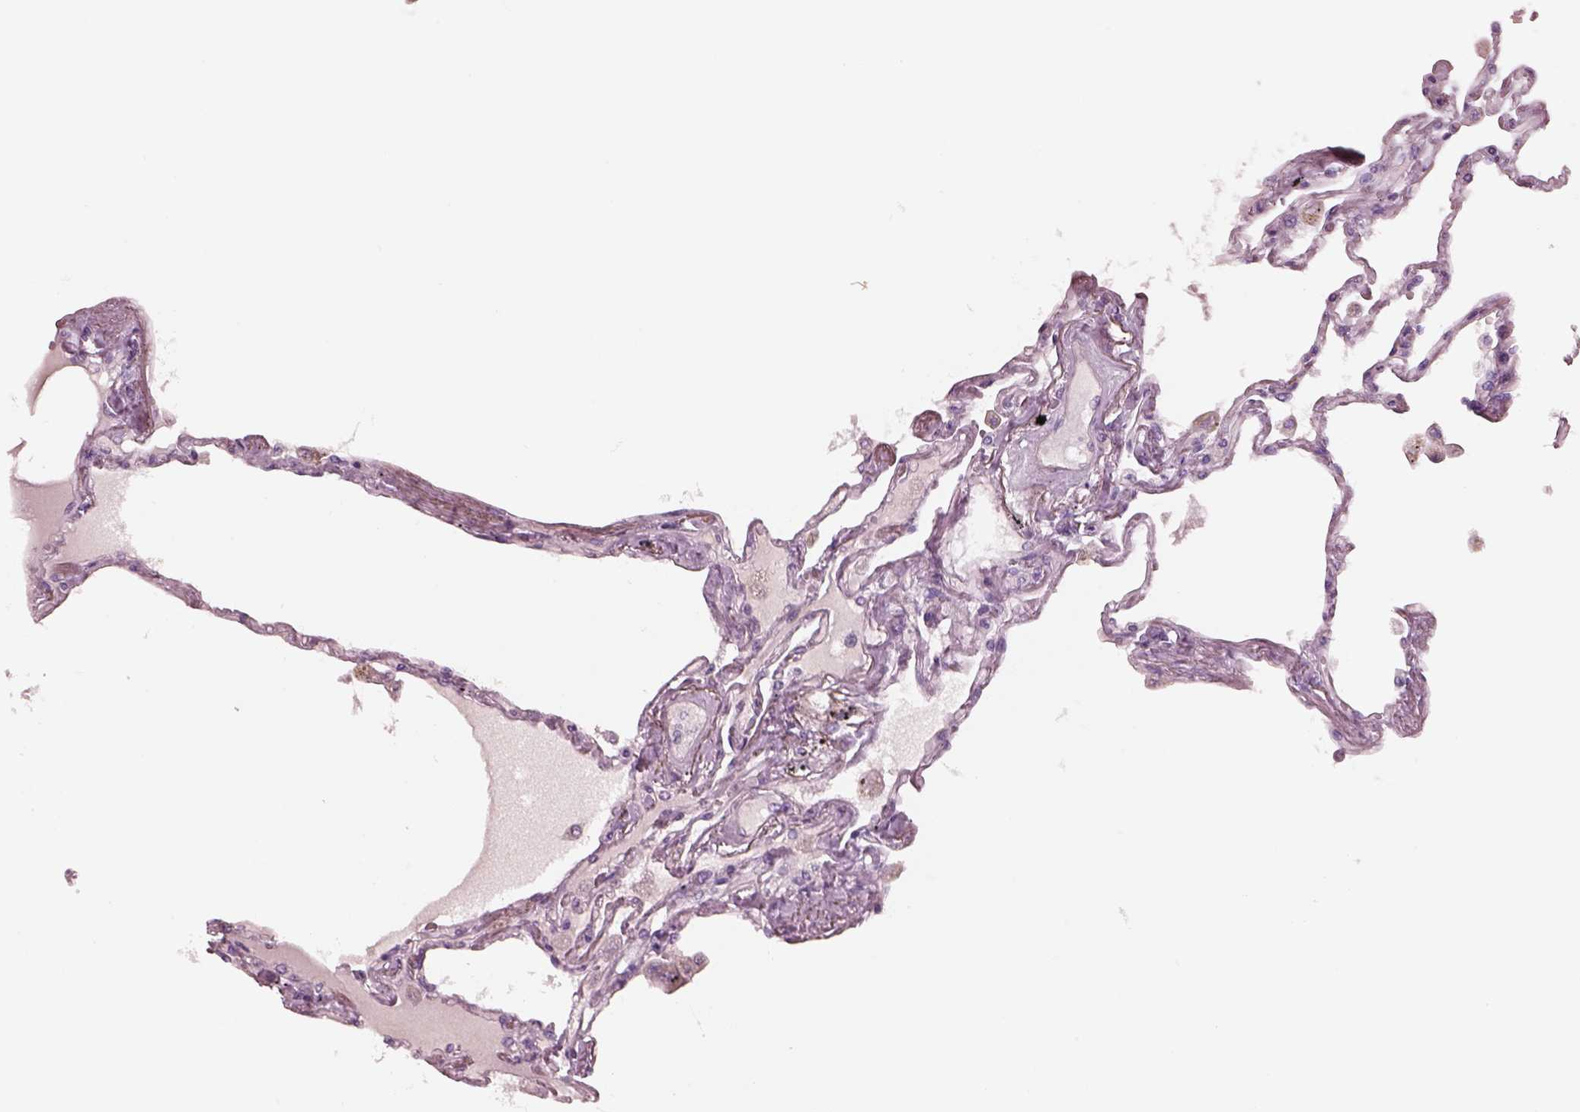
{"staining": {"intensity": "negative", "quantity": "none", "location": "none"}, "tissue": "lung", "cell_type": "Alveolar cells", "image_type": "normal", "snomed": [{"axis": "morphology", "description": "Normal tissue, NOS"}, {"axis": "morphology", "description": "Adenocarcinoma, NOS"}, {"axis": "topography", "description": "Cartilage tissue"}, {"axis": "topography", "description": "Lung"}], "caption": "Immunohistochemical staining of normal human lung reveals no significant positivity in alveolar cells. (DAB (3,3'-diaminobenzidine) immunohistochemistry (IHC) with hematoxylin counter stain).", "gene": "IGLL1", "patient": {"sex": "female", "age": 67}}